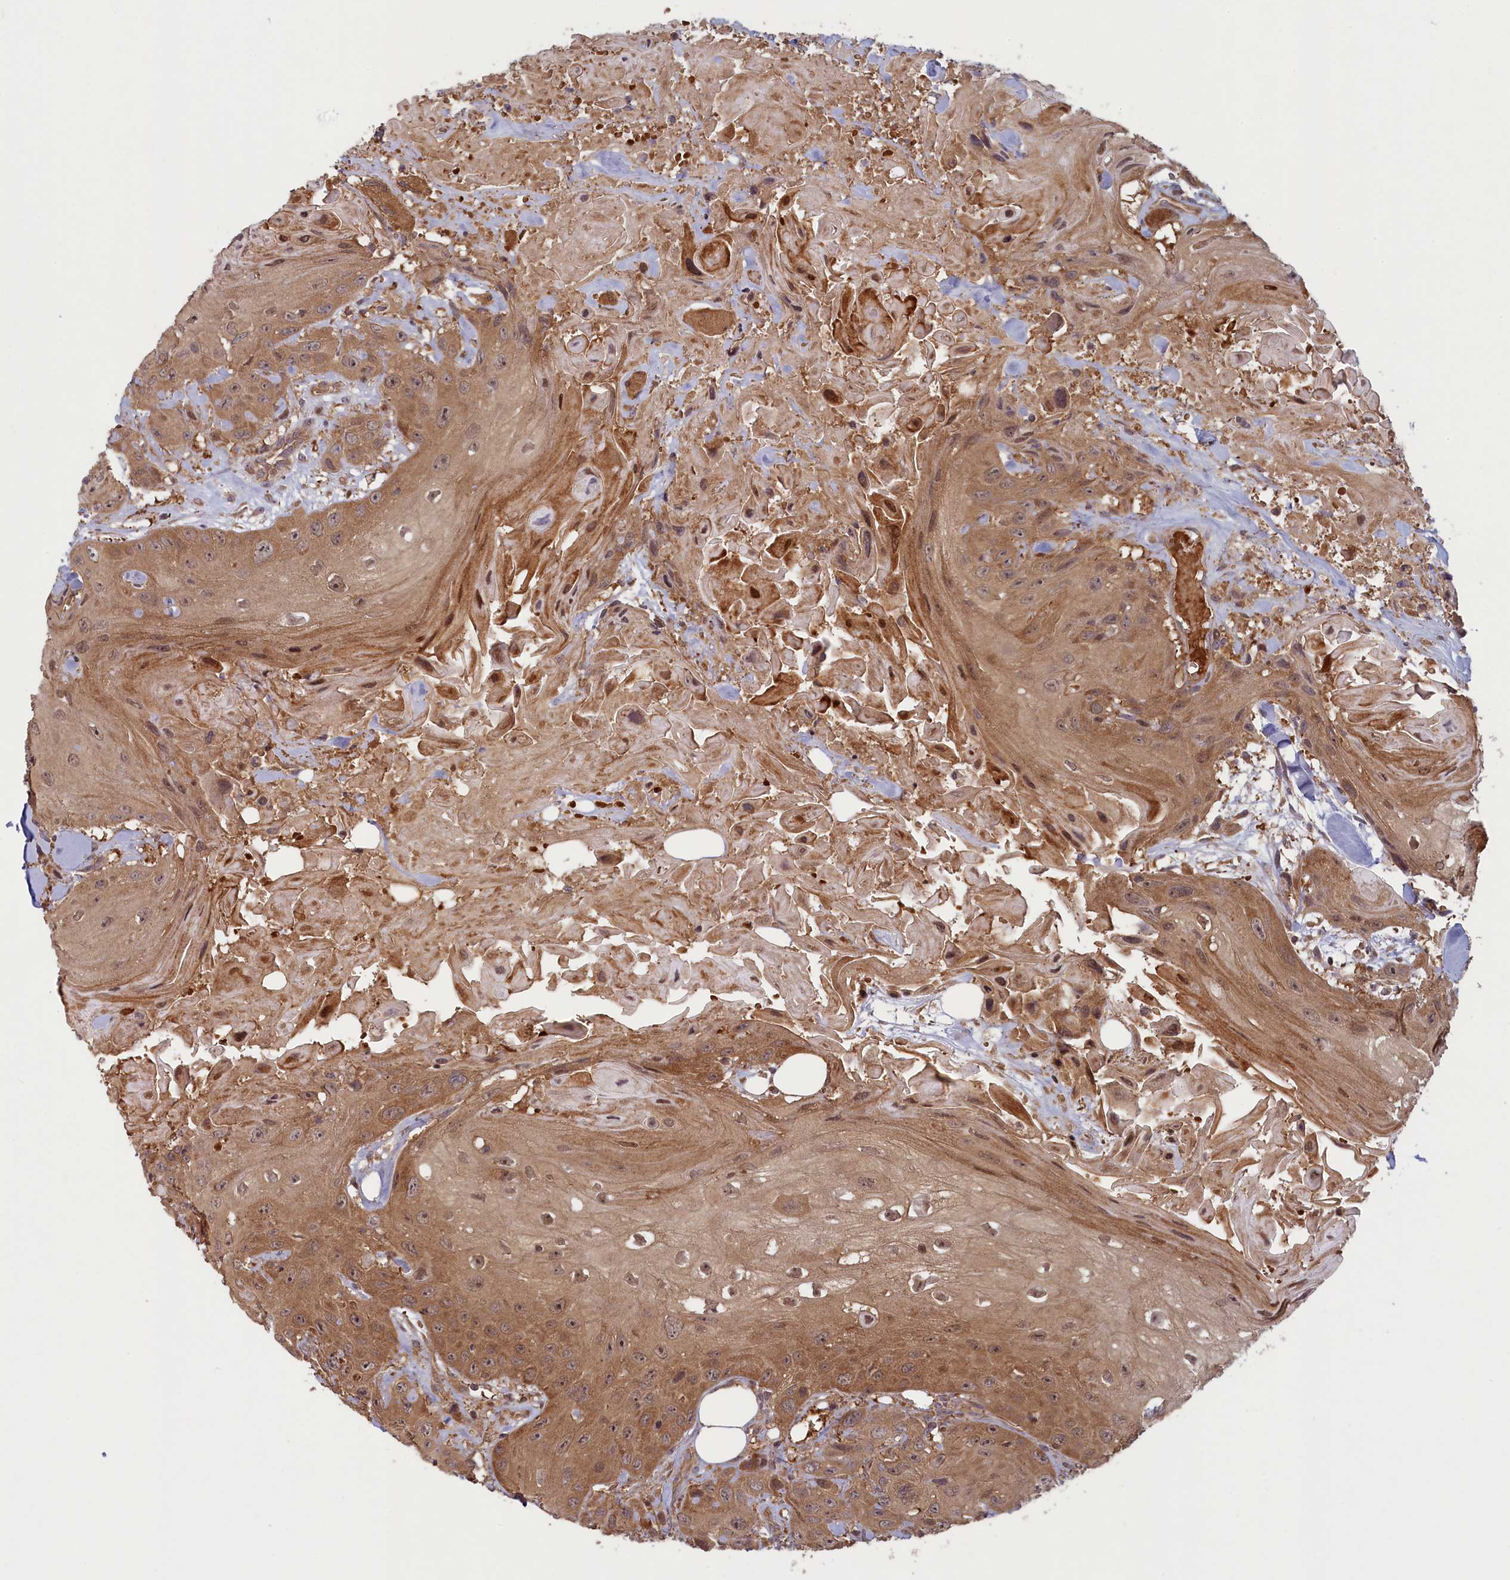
{"staining": {"intensity": "moderate", "quantity": ">75%", "location": "cytoplasmic/membranous,nuclear"}, "tissue": "head and neck cancer", "cell_type": "Tumor cells", "image_type": "cancer", "snomed": [{"axis": "morphology", "description": "Squamous cell carcinoma, NOS"}, {"axis": "topography", "description": "Head-Neck"}], "caption": "Immunohistochemistry (IHC) (DAB (3,3'-diaminobenzidine)) staining of human head and neck cancer exhibits moderate cytoplasmic/membranous and nuclear protein positivity in about >75% of tumor cells.", "gene": "CIAO2B", "patient": {"sex": "male", "age": 81}}